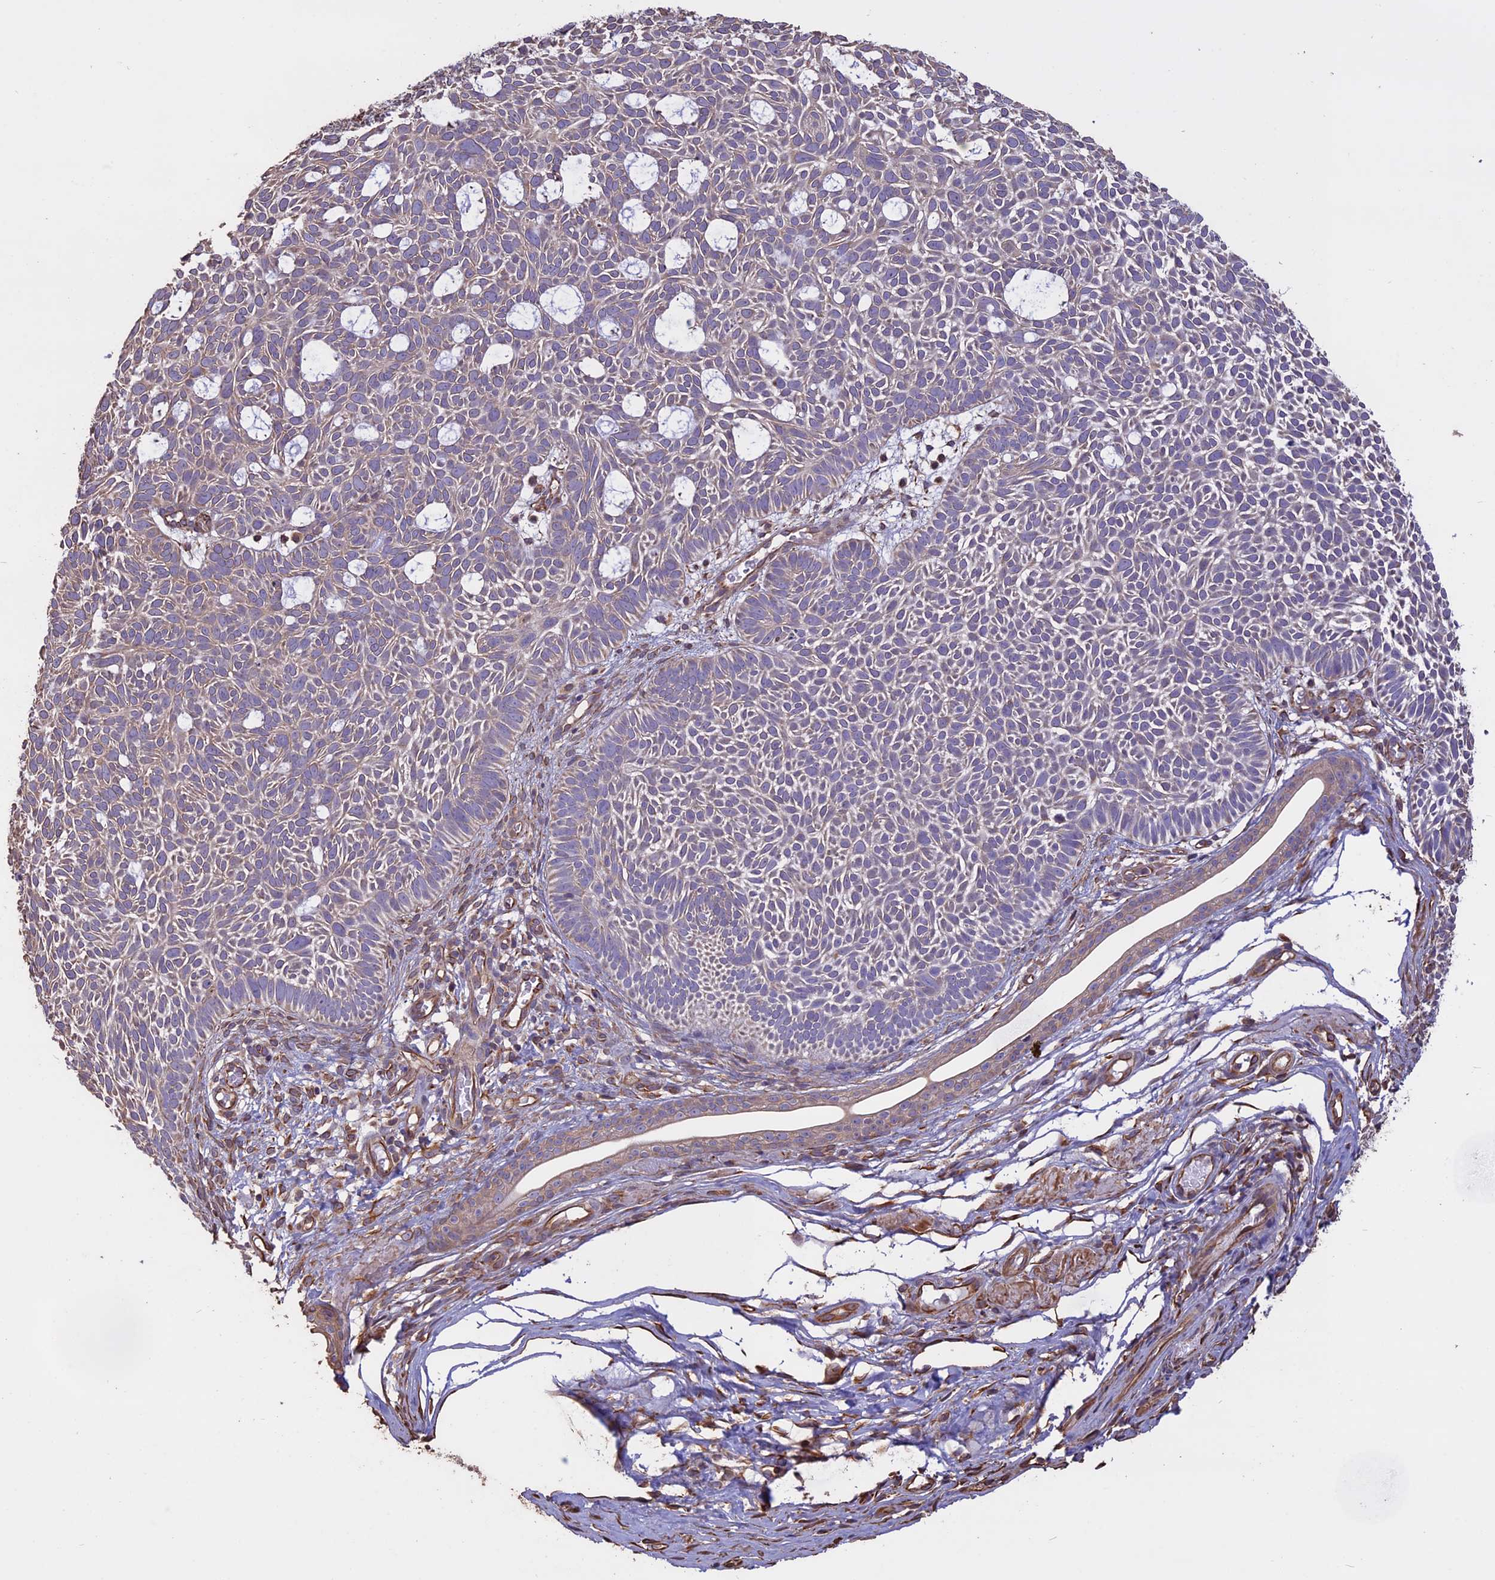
{"staining": {"intensity": "weak", "quantity": "25%-75%", "location": "cytoplasmic/membranous"}, "tissue": "skin cancer", "cell_type": "Tumor cells", "image_type": "cancer", "snomed": [{"axis": "morphology", "description": "Basal cell carcinoma"}, {"axis": "topography", "description": "Skin"}], "caption": "Human skin cancer stained with a brown dye demonstrates weak cytoplasmic/membranous positive expression in approximately 25%-75% of tumor cells.", "gene": "CCDC148", "patient": {"sex": "male", "age": 69}}